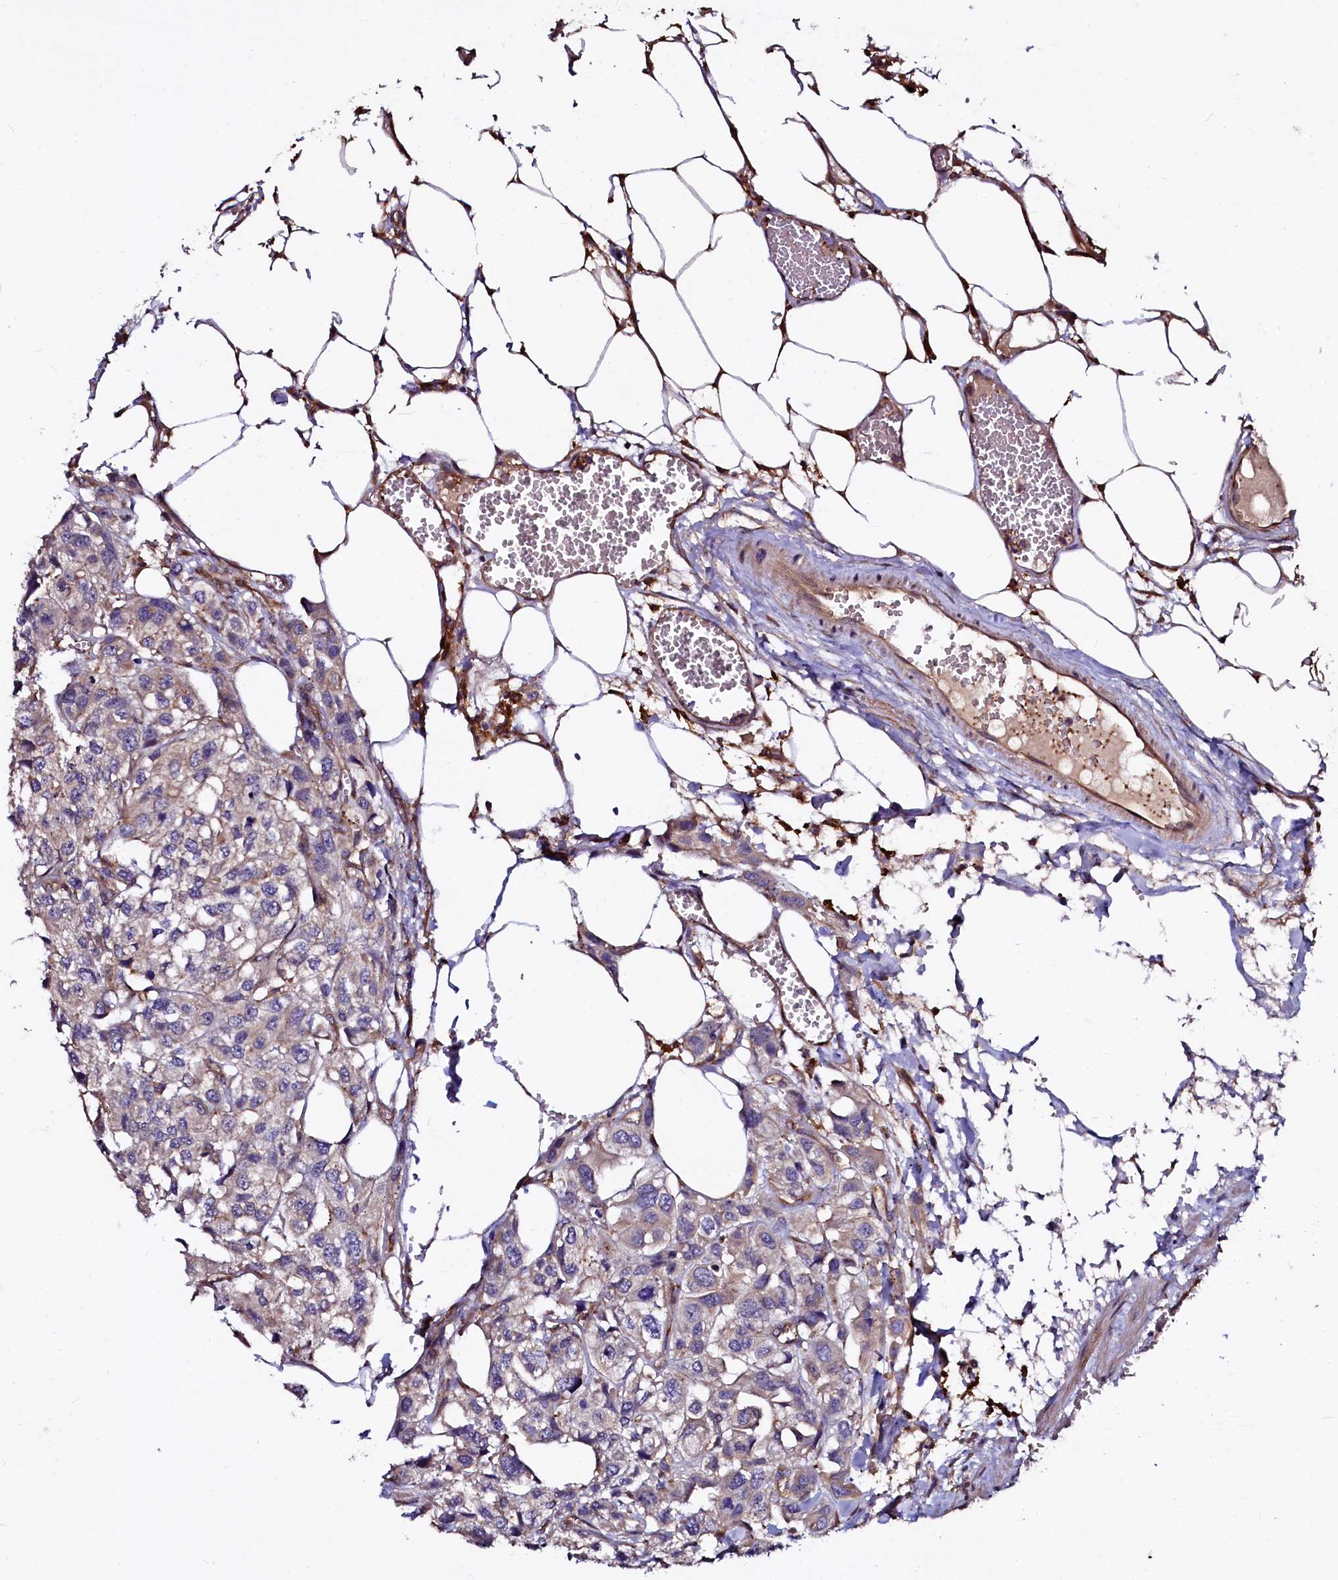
{"staining": {"intensity": "weak", "quantity": "<25%", "location": "cytoplasmic/membranous"}, "tissue": "urothelial cancer", "cell_type": "Tumor cells", "image_type": "cancer", "snomed": [{"axis": "morphology", "description": "Urothelial carcinoma, High grade"}, {"axis": "topography", "description": "Urinary bladder"}], "caption": "An image of urothelial carcinoma (high-grade) stained for a protein displays no brown staining in tumor cells. Brightfield microscopy of immunohistochemistry stained with DAB (brown) and hematoxylin (blue), captured at high magnification.", "gene": "APPL2", "patient": {"sex": "male", "age": 67}}